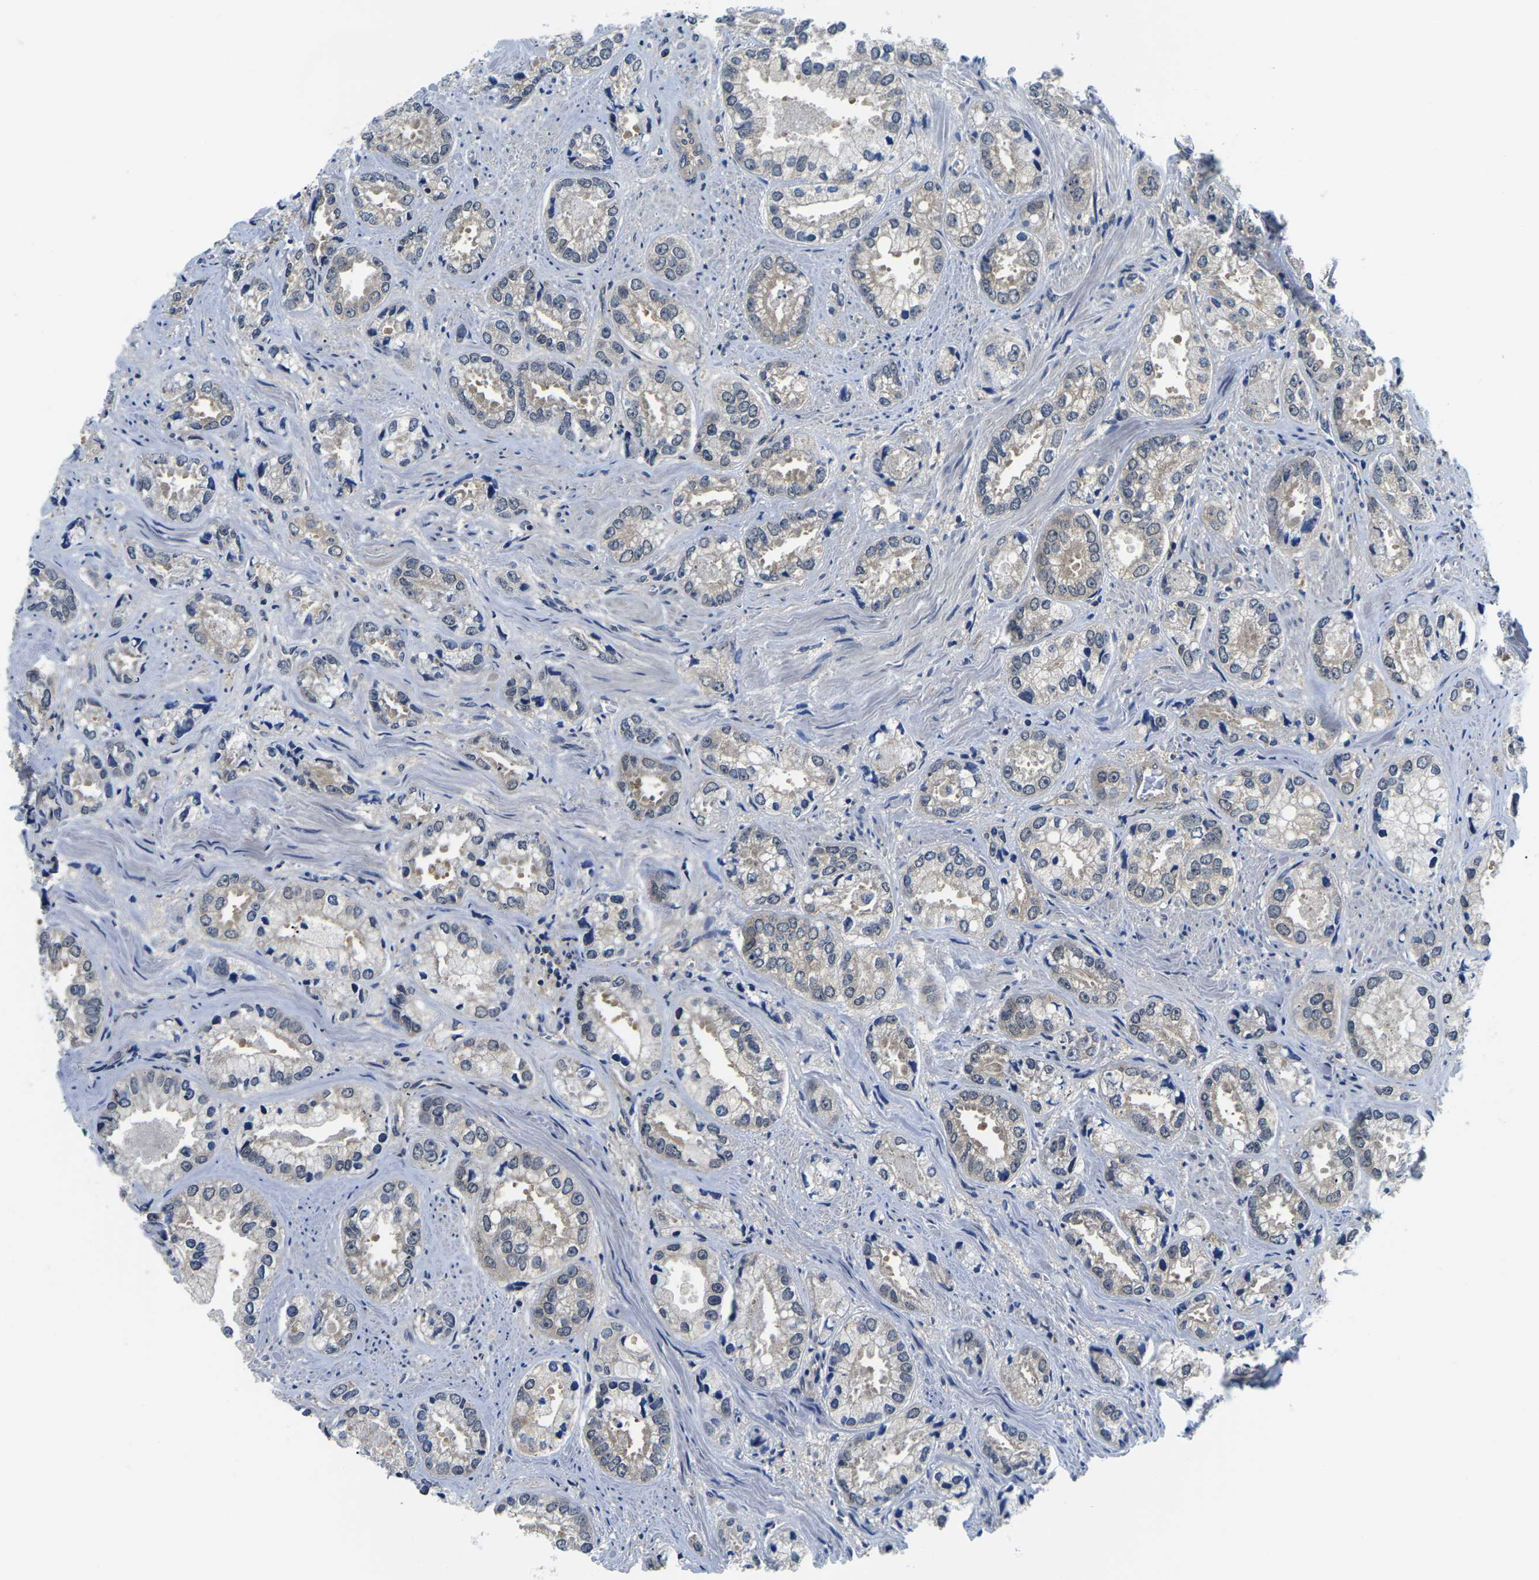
{"staining": {"intensity": "weak", "quantity": "<25%", "location": "cytoplasmic/membranous"}, "tissue": "prostate cancer", "cell_type": "Tumor cells", "image_type": "cancer", "snomed": [{"axis": "morphology", "description": "Adenocarcinoma, High grade"}, {"axis": "topography", "description": "Prostate"}], "caption": "Micrograph shows no significant protein expression in tumor cells of prostate adenocarcinoma (high-grade).", "gene": "GSK3B", "patient": {"sex": "male", "age": 61}}